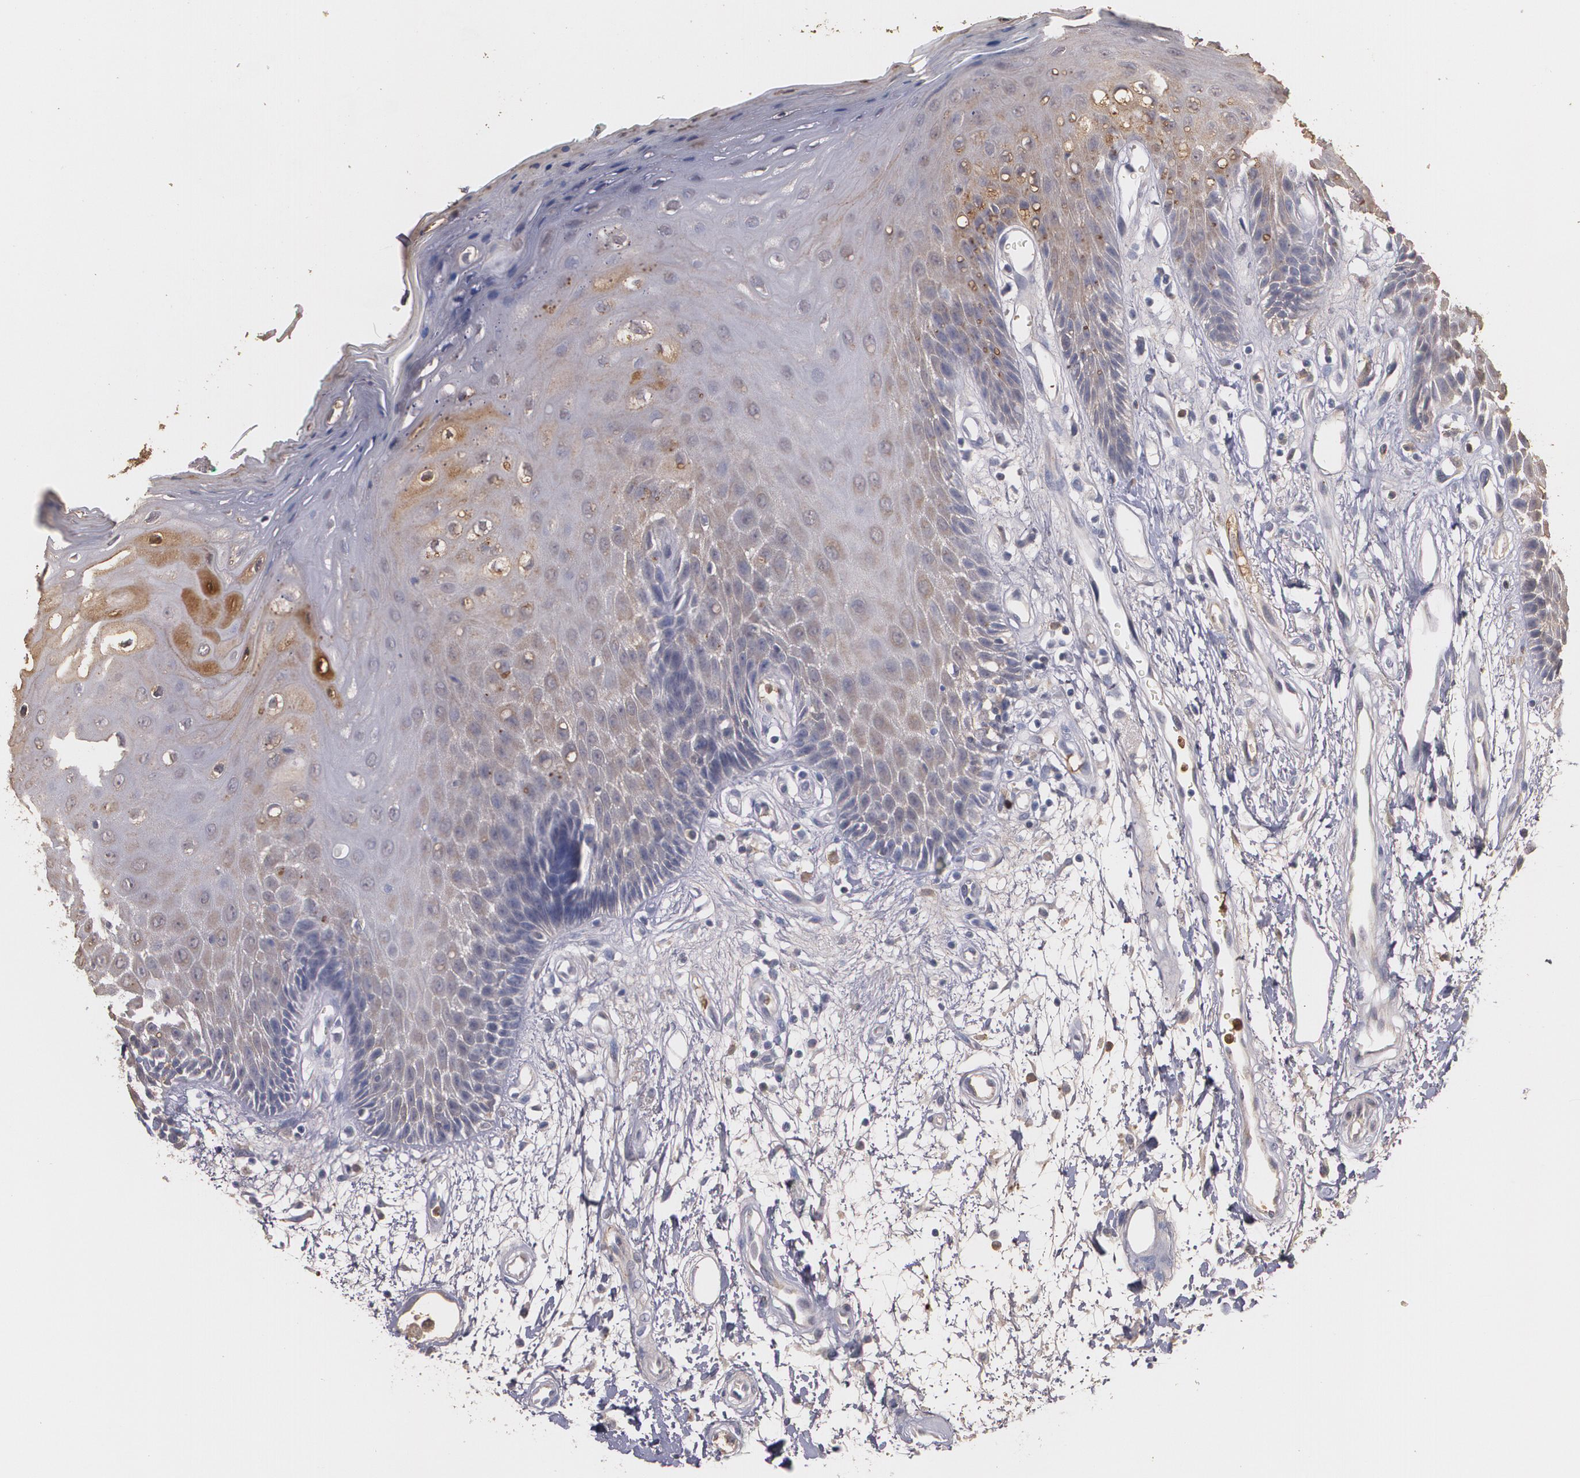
{"staining": {"intensity": "weak", "quantity": "25%-75%", "location": "cytoplasmic/membranous"}, "tissue": "oral mucosa", "cell_type": "Squamous epithelial cells", "image_type": "normal", "snomed": [{"axis": "morphology", "description": "Normal tissue, NOS"}, {"axis": "morphology", "description": "Squamous cell carcinoma, NOS"}, {"axis": "topography", "description": "Skeletal muscle"}, {"axis": "topography", "description": "Oral tissue"}, {"axis": "topography", "description": "Head-Neck"}], "caption": "This image displays immunohistochemistry staining of normal human oral mucosa, with low weak cytoplasmic/membranous expression in approximately 25%-75% of squamous epithelial cells.", "gene": "PTS", "patient": {"sex": "female", "age": 84}}